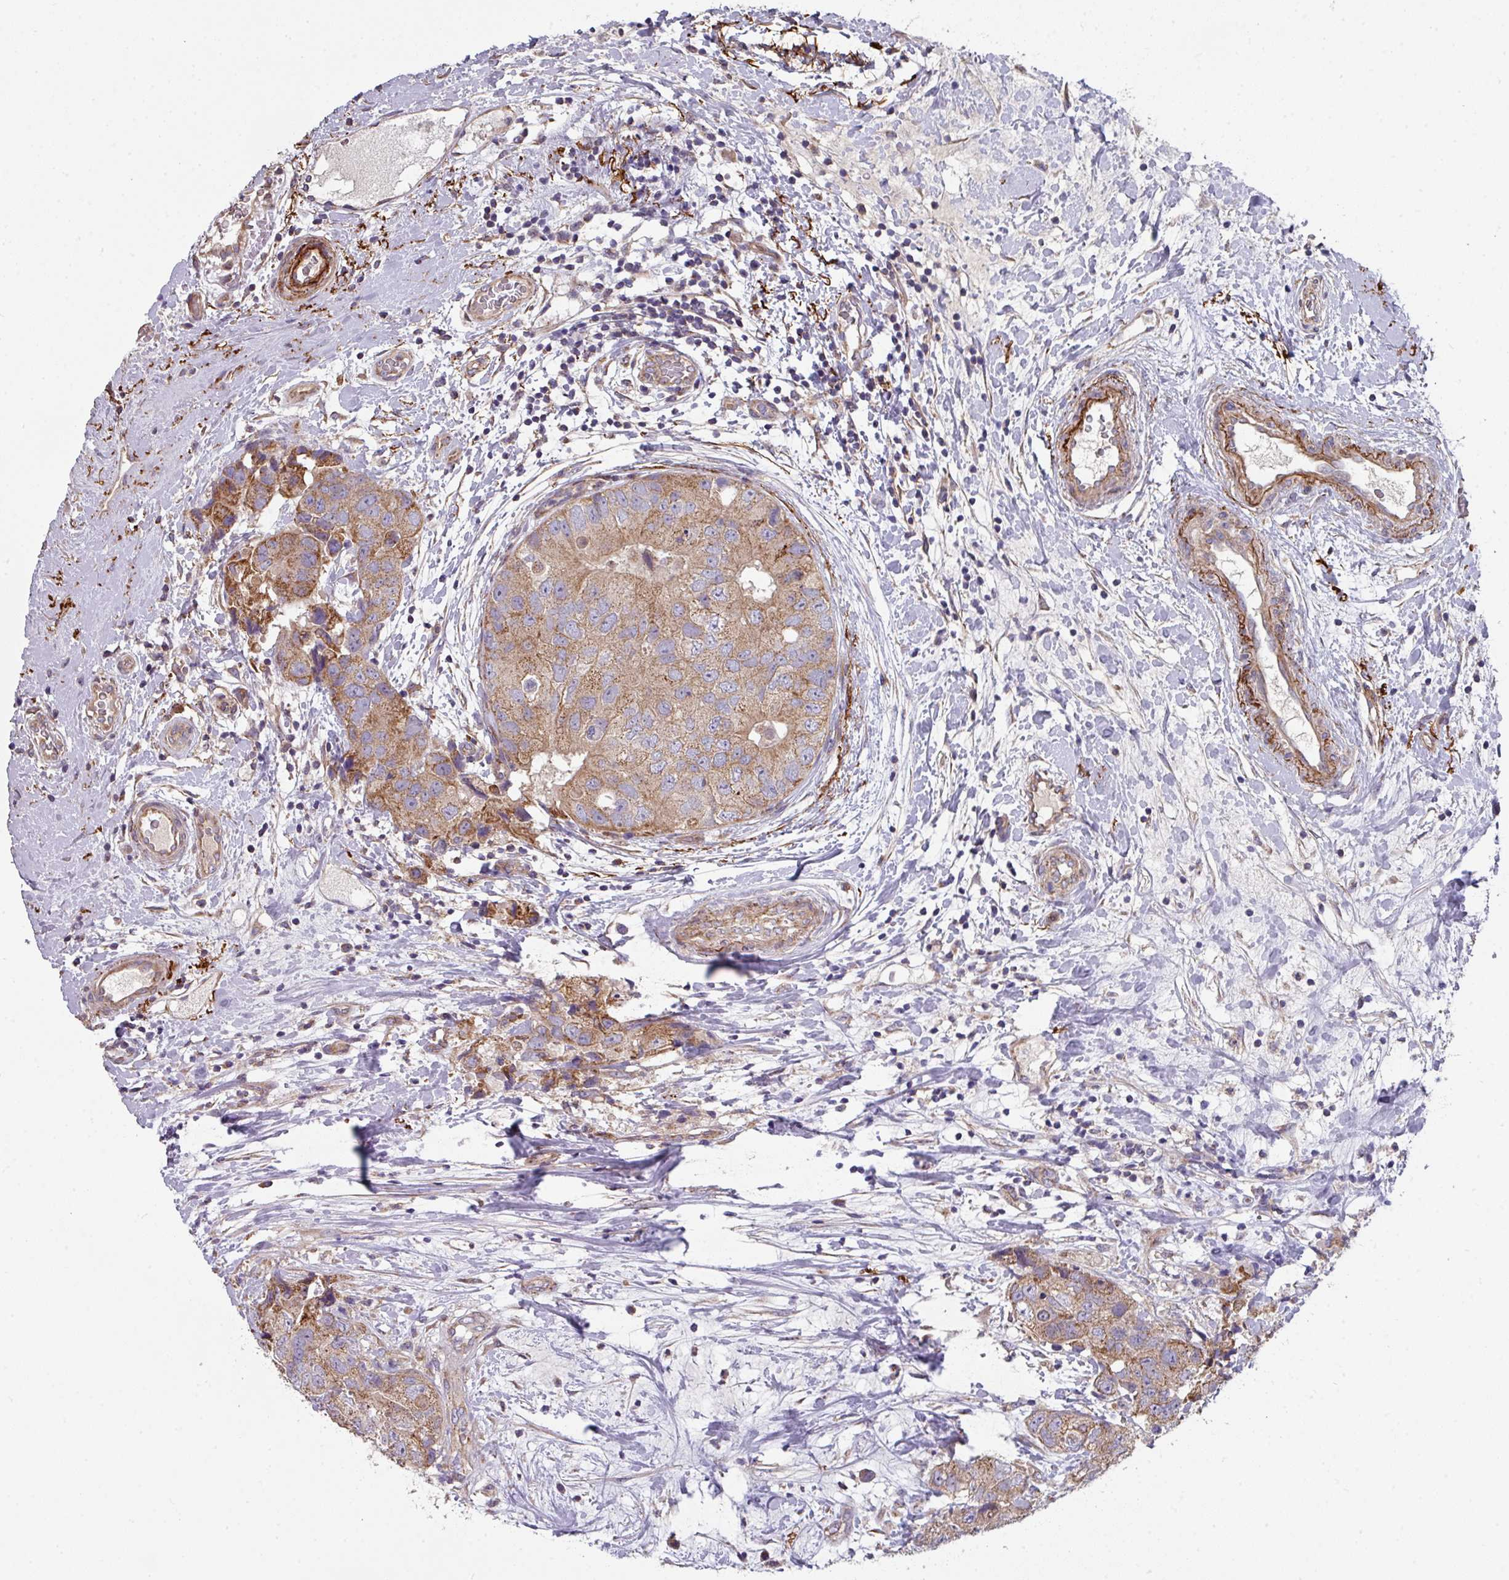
{"staining": {"intensity": "moderate", "quantity": ">75%", "location": "cytoplasmic/membranous"}, "tissue": "breast cancer", "cell_type": "Tumor cells", "image_type": "cancer", "snomed": [{"axis": "morphology", "description": "Duct carcinoma"}, {"axis": "topography", "description": "Breast"}], "caption": "Protein staining by immunohistochemistry (IHC) shows moderate cytoplasmic/membranous staining in about >75% of tumor cells in breast intraductal carcinoma.", "gene": "DCAF12L2", "patient": {"sex": "female", "age": 62}}